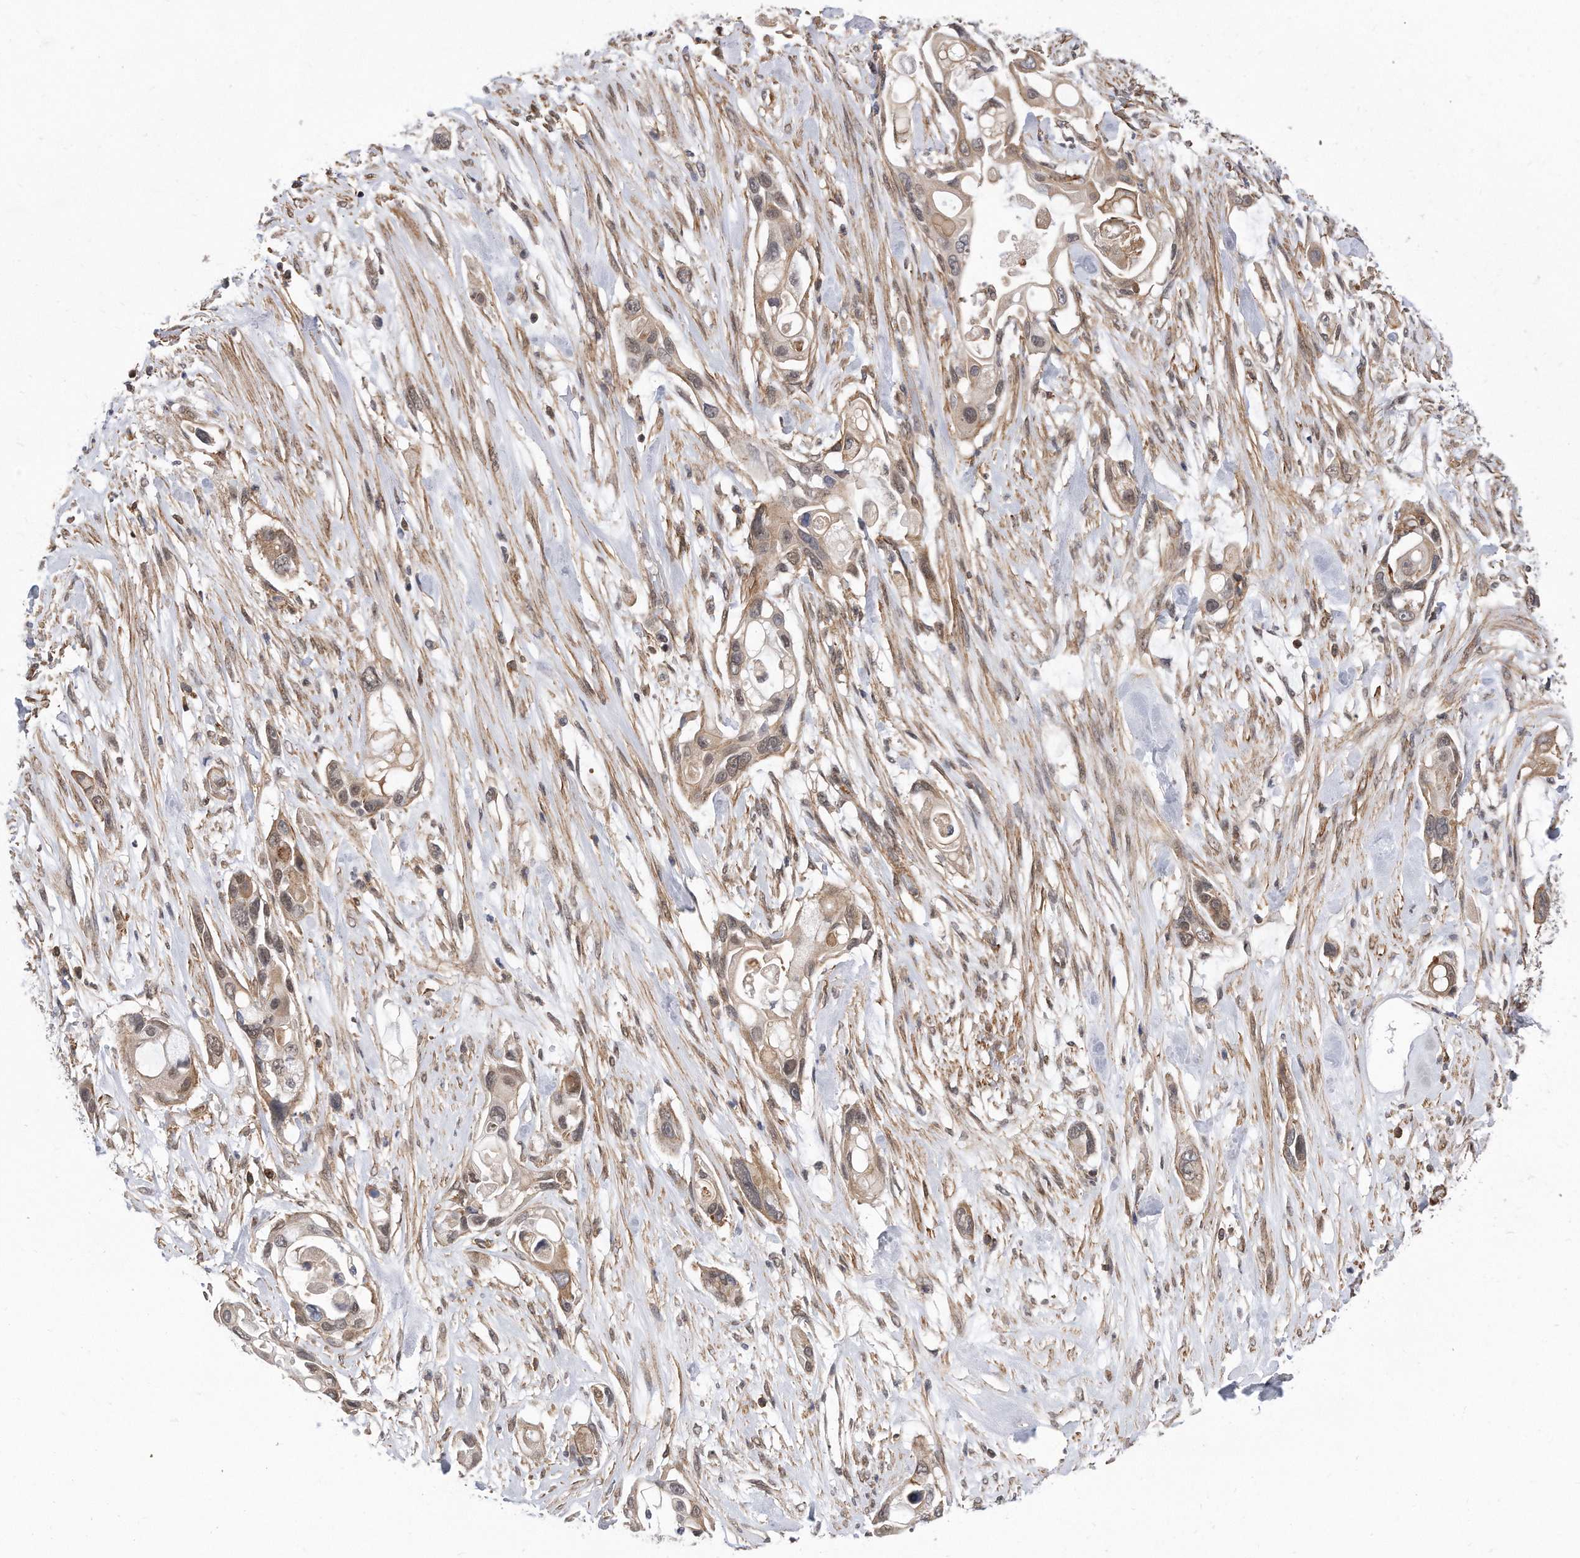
{"staining": {"intensity": "weak", "quantity": ">75%", "location": "cytoplasmic/membranous,nuclear"}, "tissue": "pancreatic cancer", "cell_type": "Tumor cells", "image_type": "cancer", "snomed": [{"axis": "morphology", "description": "Adenocarcinoma, NOS"}, {"axis": "topography", "description": "Pancreas"}], "caption": "Tumor cells exhibit low levels of weak cytoplasmic/membranous and nuclear expression in approximately >75% of cells in human pancreatic cancer (adenocarcinoma). The staining was performed using DAB (3,3'-diaminobenzidine) to visualize the protein expression in brown, while the nuclei were stained in blue with hematoxylin (Magnification: 20x).", "gene": "TCP1", "patient": {"sex": "female", "age": 60}}